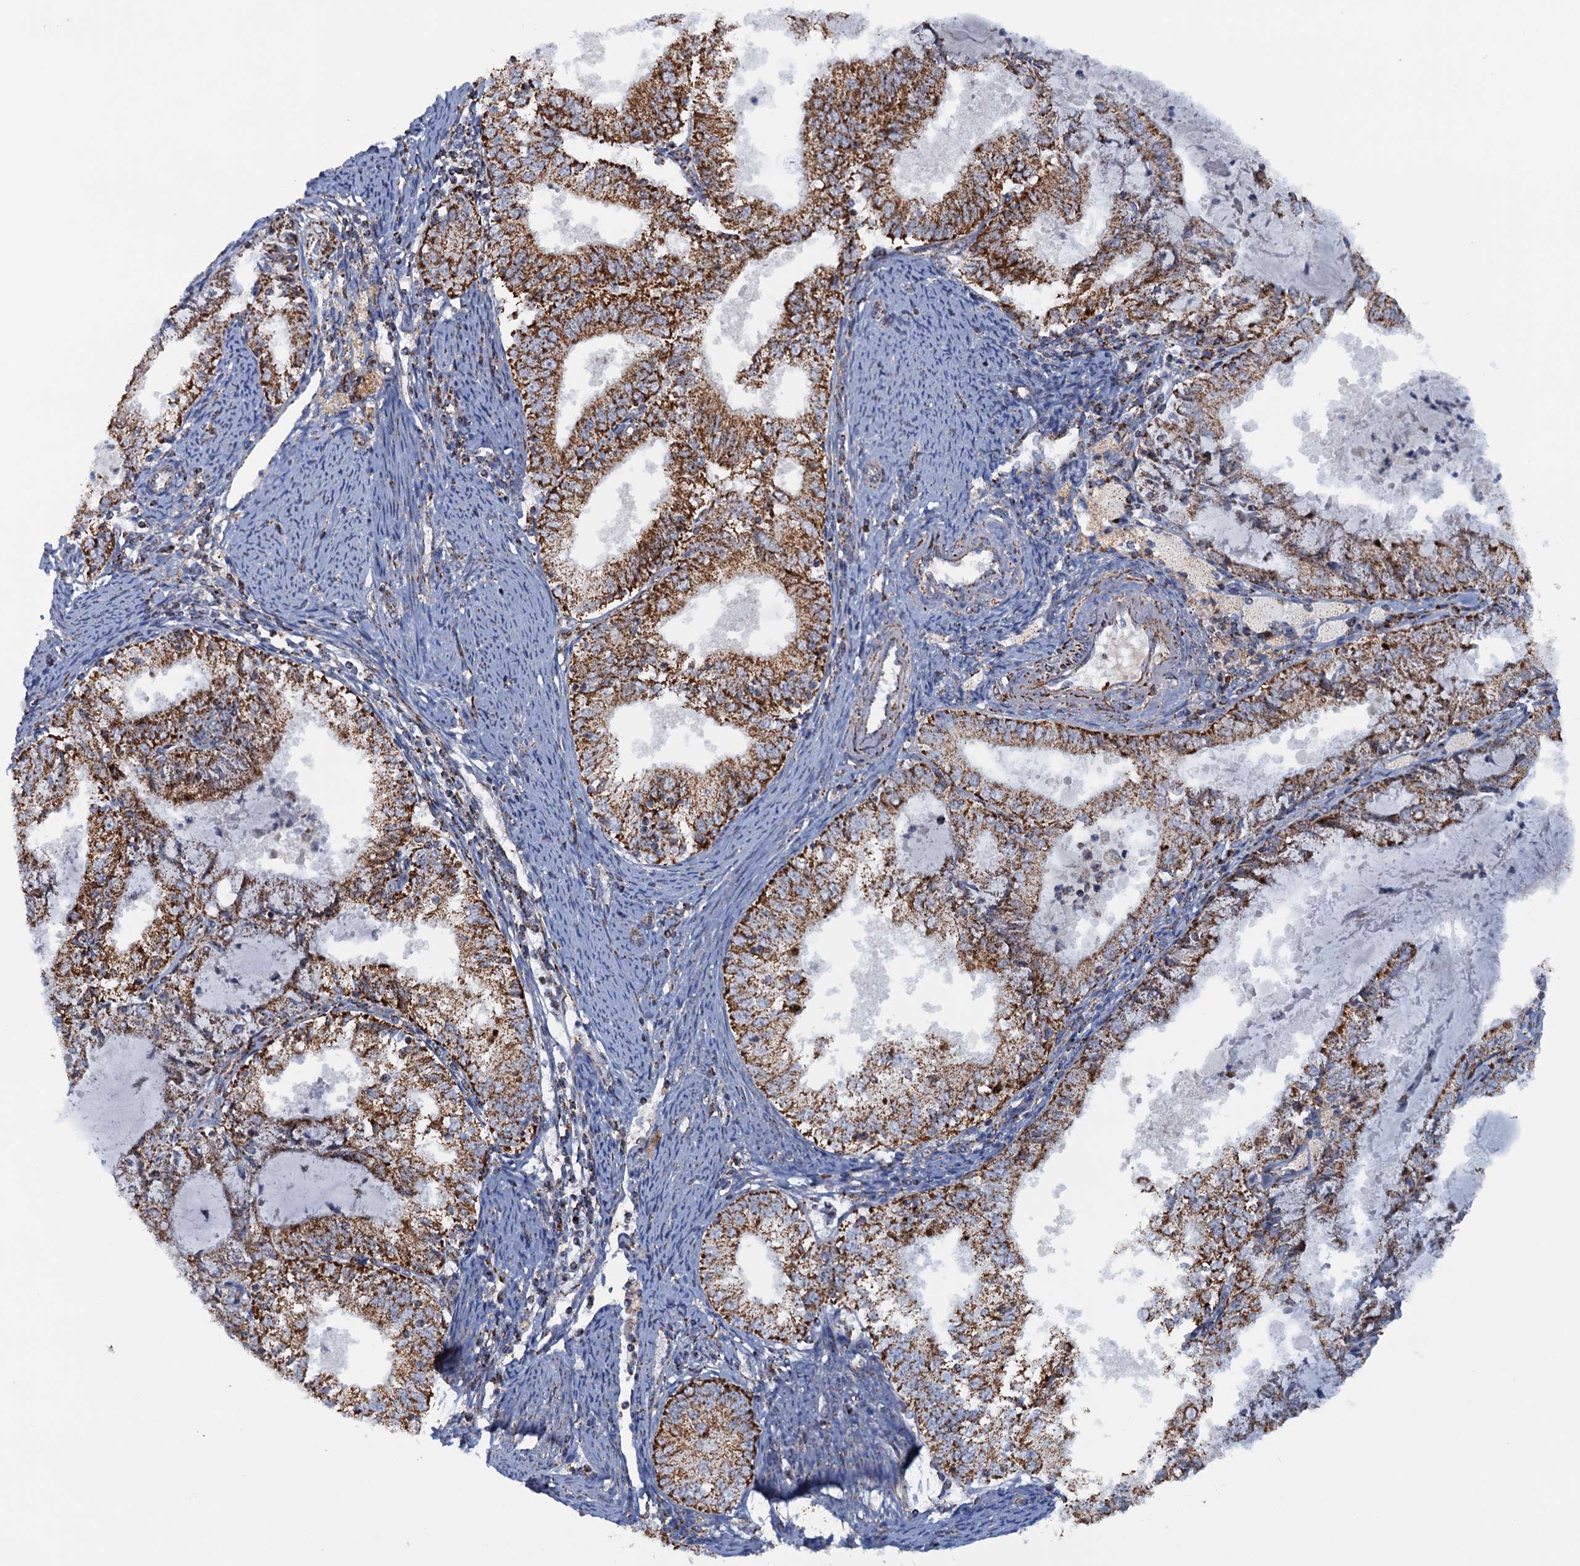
{"staining": {"intensity": "strong", "quantity": ">75%", "location": "cytoplasmic/membranous"}, "tissue": "endometrial cancer", "cell_type": "Tumor cells", "image_type": "cancer", "snomed": [{"axis": "morphology", "description": "Adenocarcinoma, NOS"}, {"axis": "topography", "description": "Endometrium"}], "caption": "Immunohistochemical staining of adenocarcinoma (endometrial) shows high levels of strong cytoplasmic/membranous protein staining in about >75% of tumor cells.", "gene": "GTPBP3", "patient": {"sex": "female", "age": 57}}